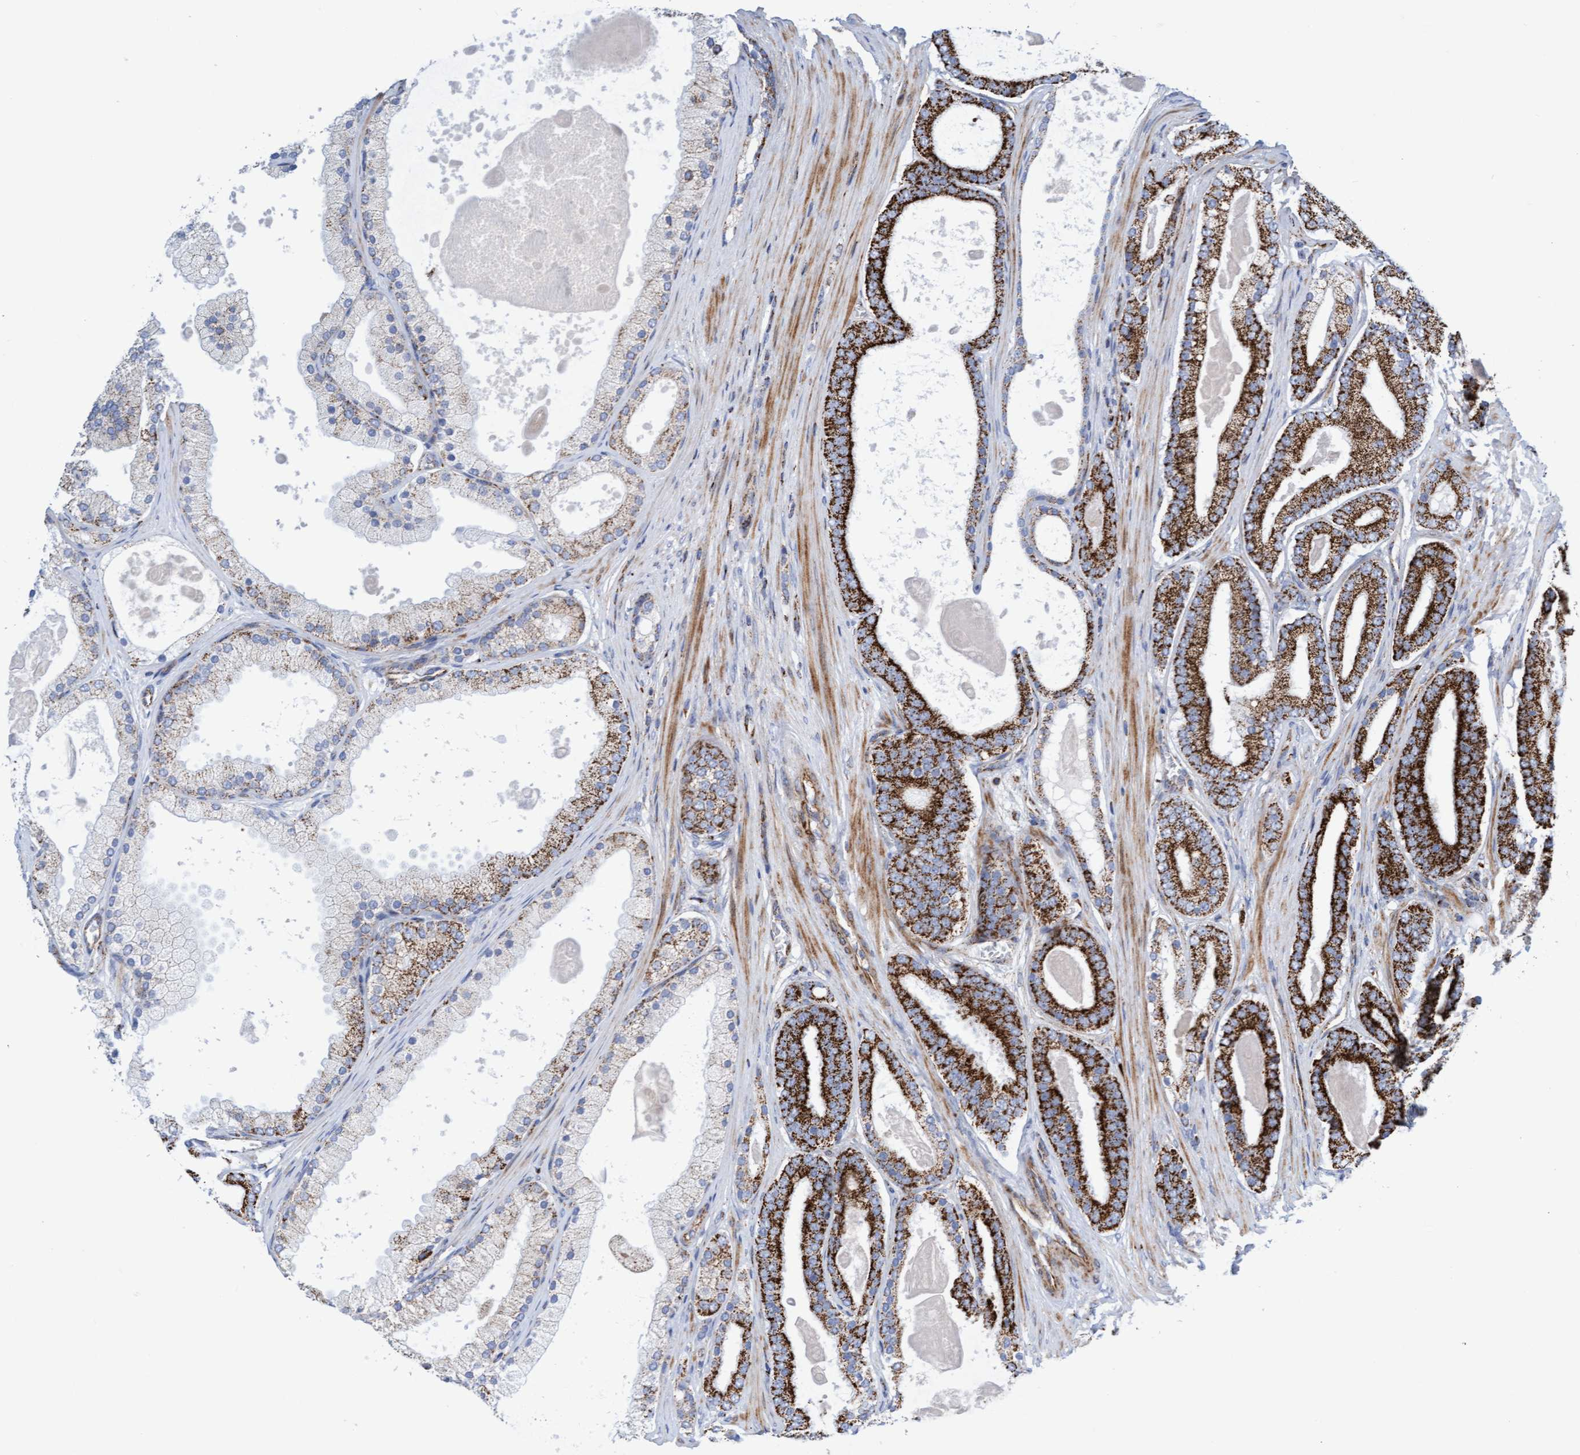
{"staining": {"intensity": "strong", "quantity": ">75%", "location": "cytoplasmic/membranous"}, "tissue": "prostate cancer", "cell_type": "Tumor cells", "image_type": "cancer", "snomed": [{"axis": "morphology", "description": "Adenocarcinoma, High grade"}, {"axis": "topography", "description": "Prostate"}], "caption": "Adenocarcinoma (high-grade) (prostate) tissue demonstrates strong cytoplasmic/membranous positivity in about >75% of tumor cells, visualized by immunohistochemistry.", "gene": "GGTA1", "patient": {"sex": "male", "age": 60}}